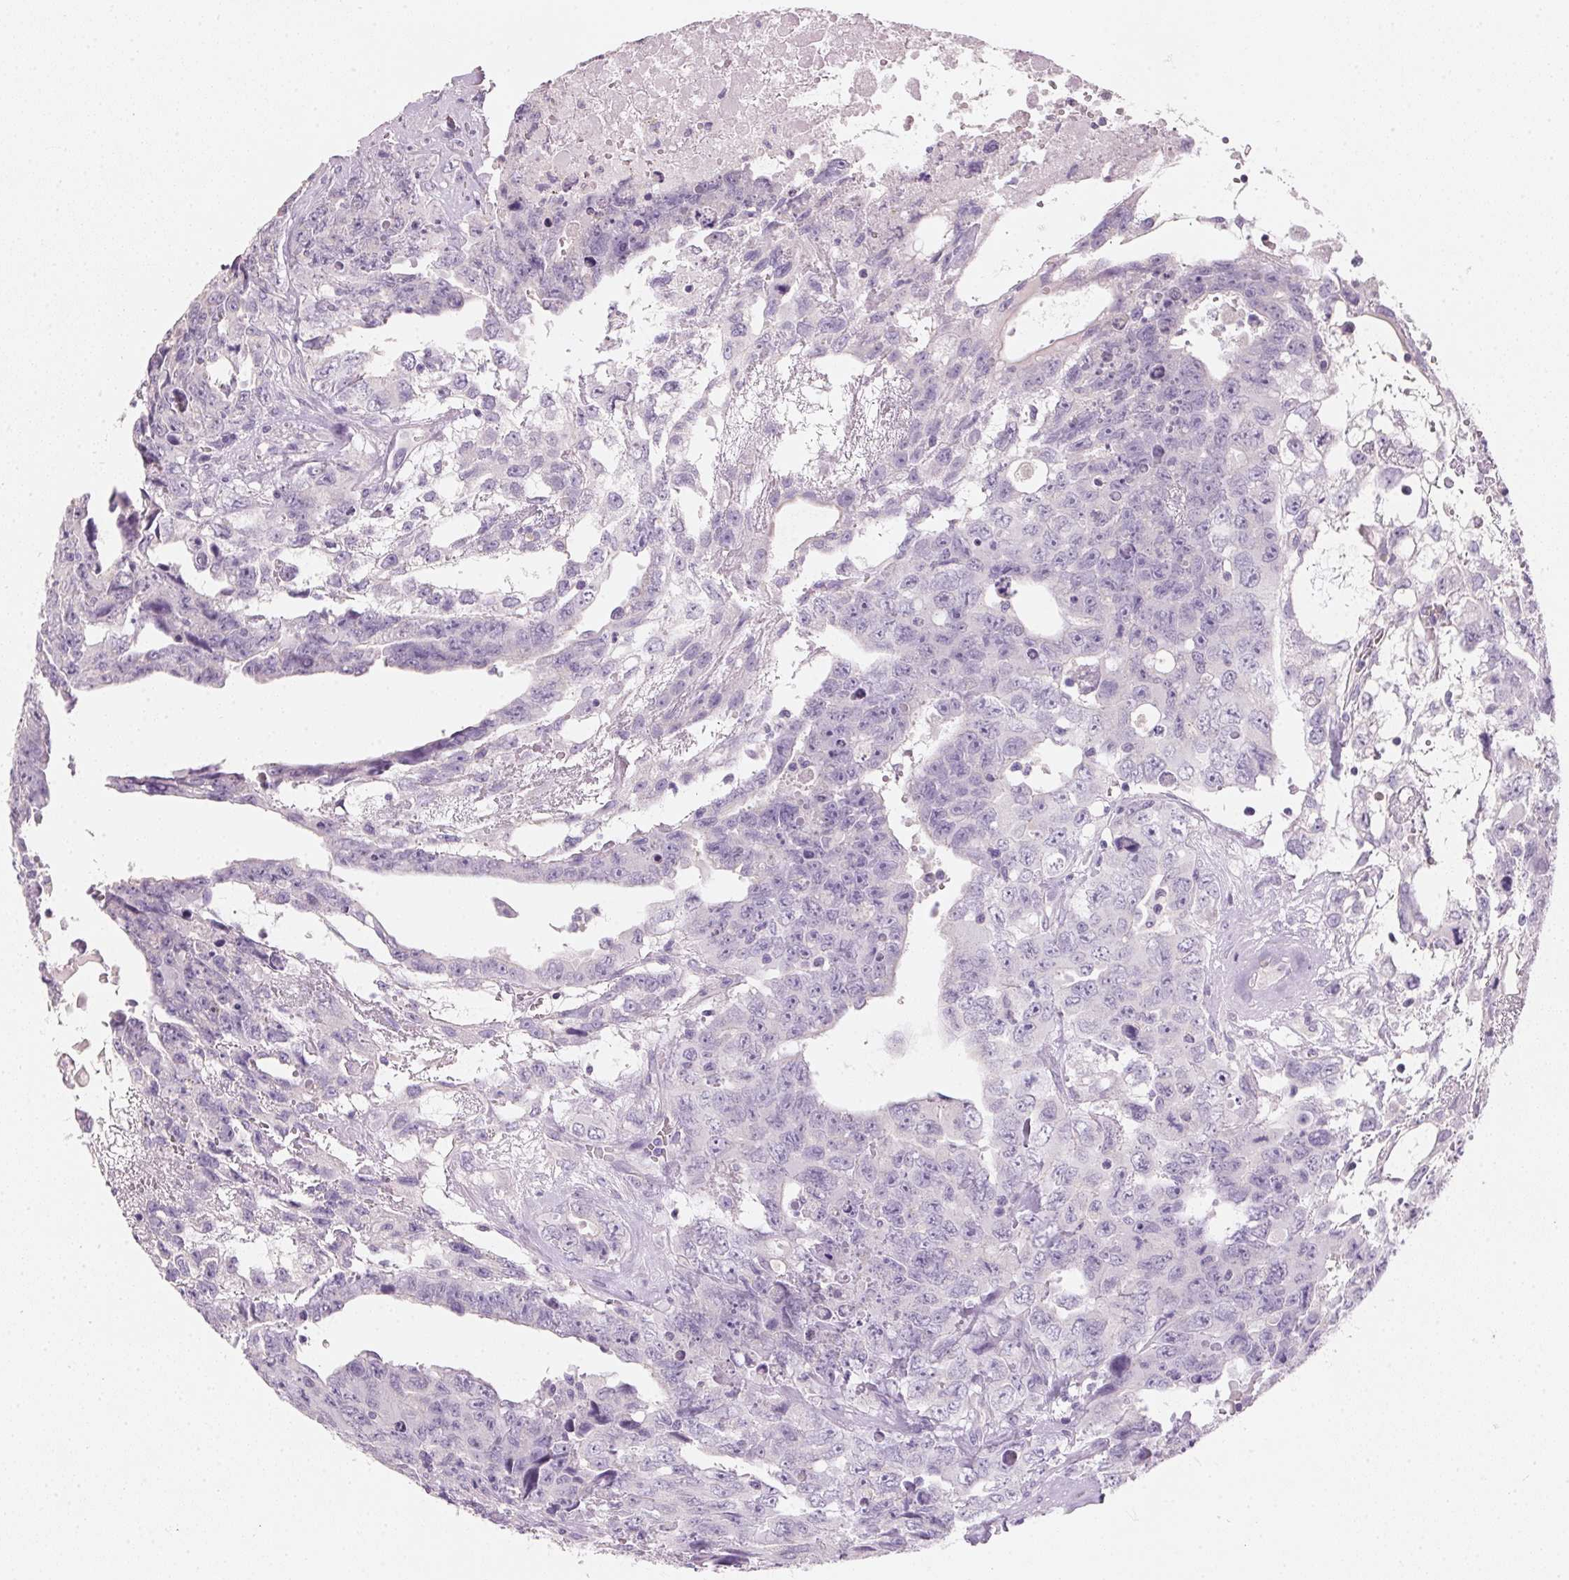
{"staining": {"intensity": "negative", "quantity": "none", "location": "none"}, "tissue": "testis cancer", "cell_type": "Tumor cells", "image_type": "cancer", "snomed": [{"axis": "morphology", "description": "Carcinoma, Embryonal, NOS"}, {"axis": "topography", "description": "Testis"}], "caption": "A histopathology image of testis embryonal carcinoma stained for a protein displays no brown staining in tumor cells. (Brightfield microscopy of DAB immunohistochemistry at high magnification).", "gene": "HSD17B1", "patient": {"sex": "male", "age": 24}}